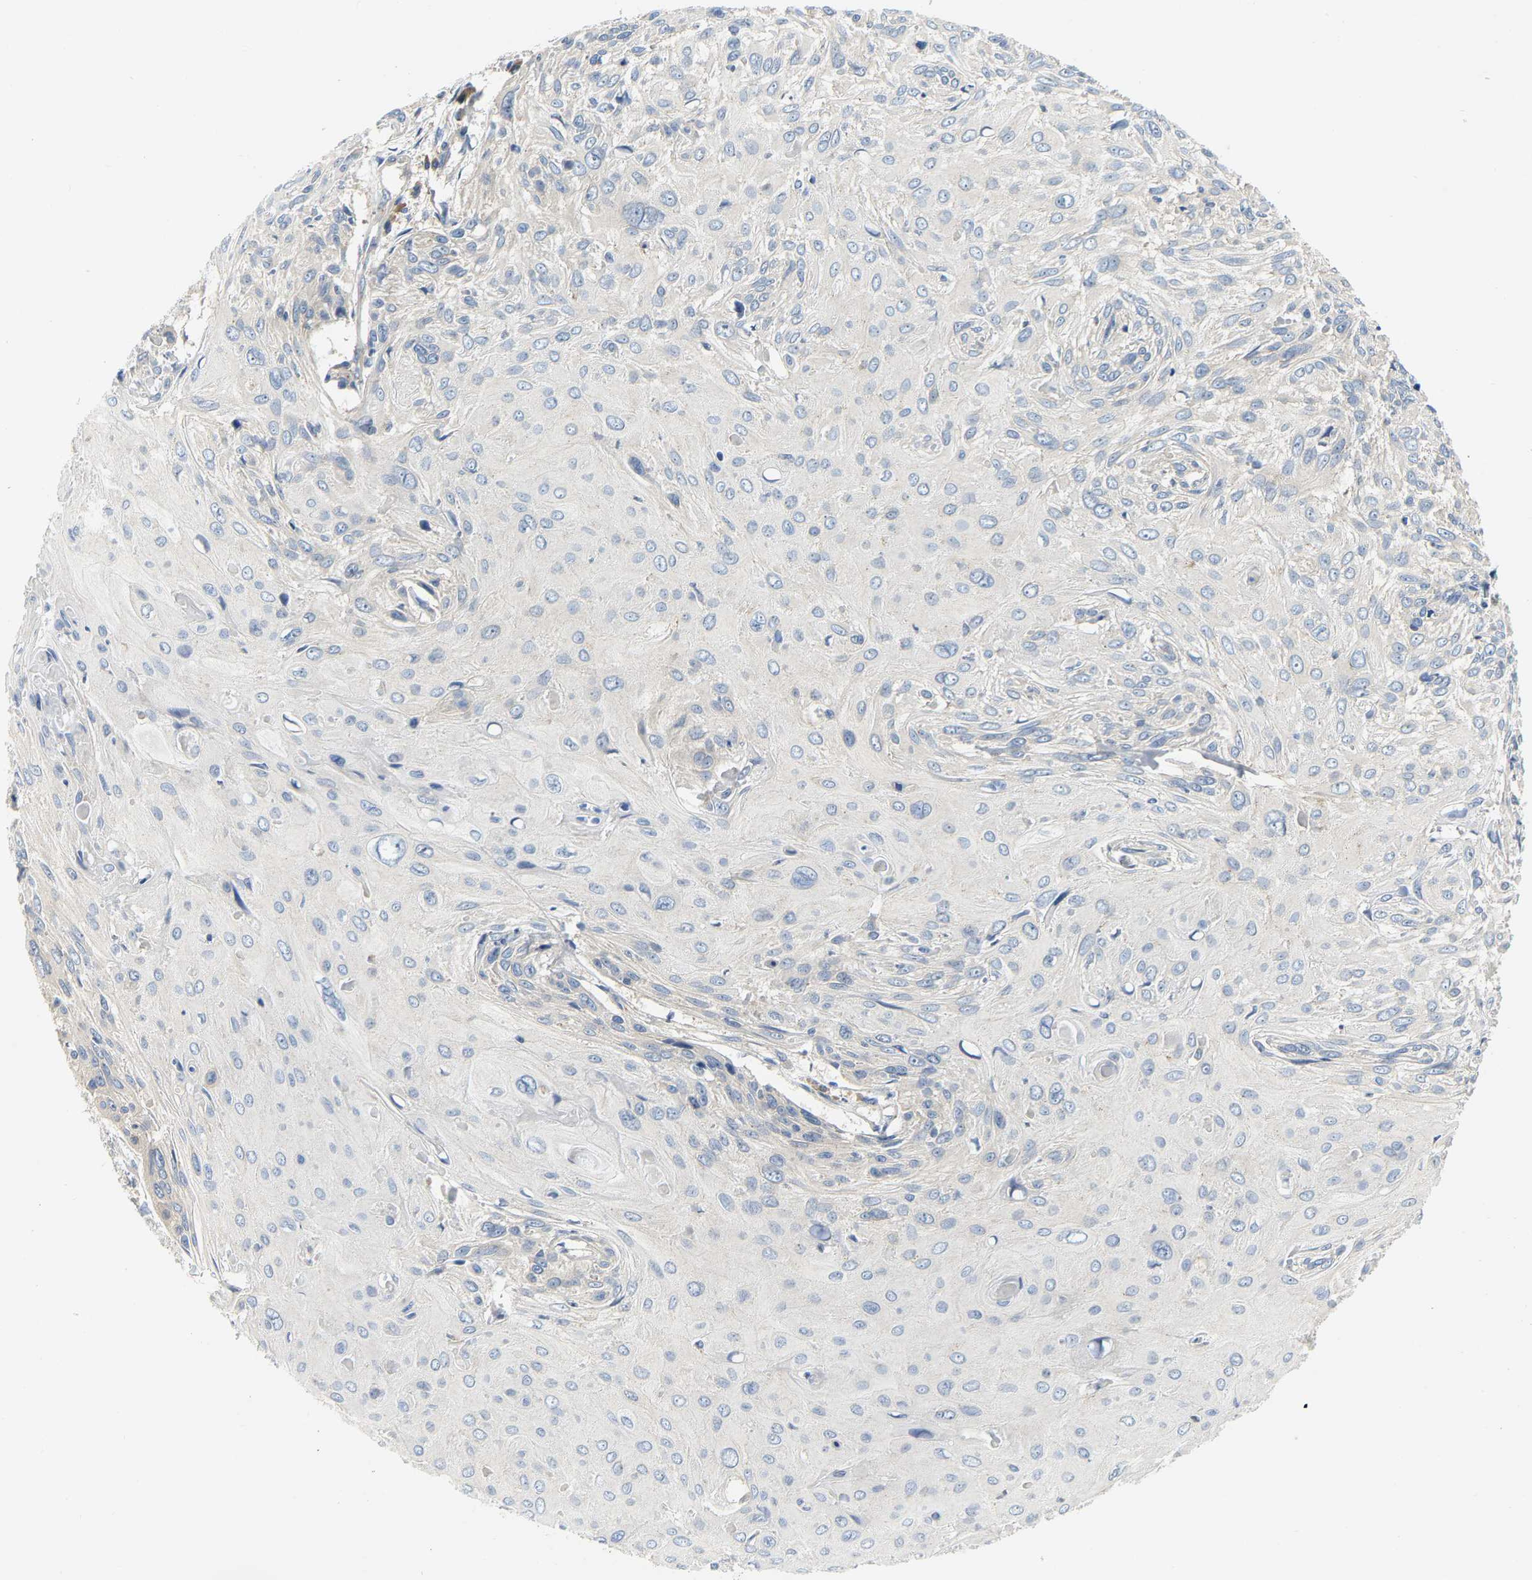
{"staining": {"intensity": "negative", "quantity": "none", "location": "none"}, "tissue": "cervical cancer", "cell_type": "Tumor cells", "image_type": "cancer", "snomed": [{"axis": "morphology", "description": "Squamous cell carcinoma, NOS"}, {"axis": "topography", "description": "Cervix"}], "caption": "IHC image of neoplastic tissue: cervical squamous cell carcinoma stained with DAB (3,3'-diaminobenzidine) displays no significant protein expression in tumor cells.", "gene": "PCNT", "patient": {"sex": "female", "age": 51}}